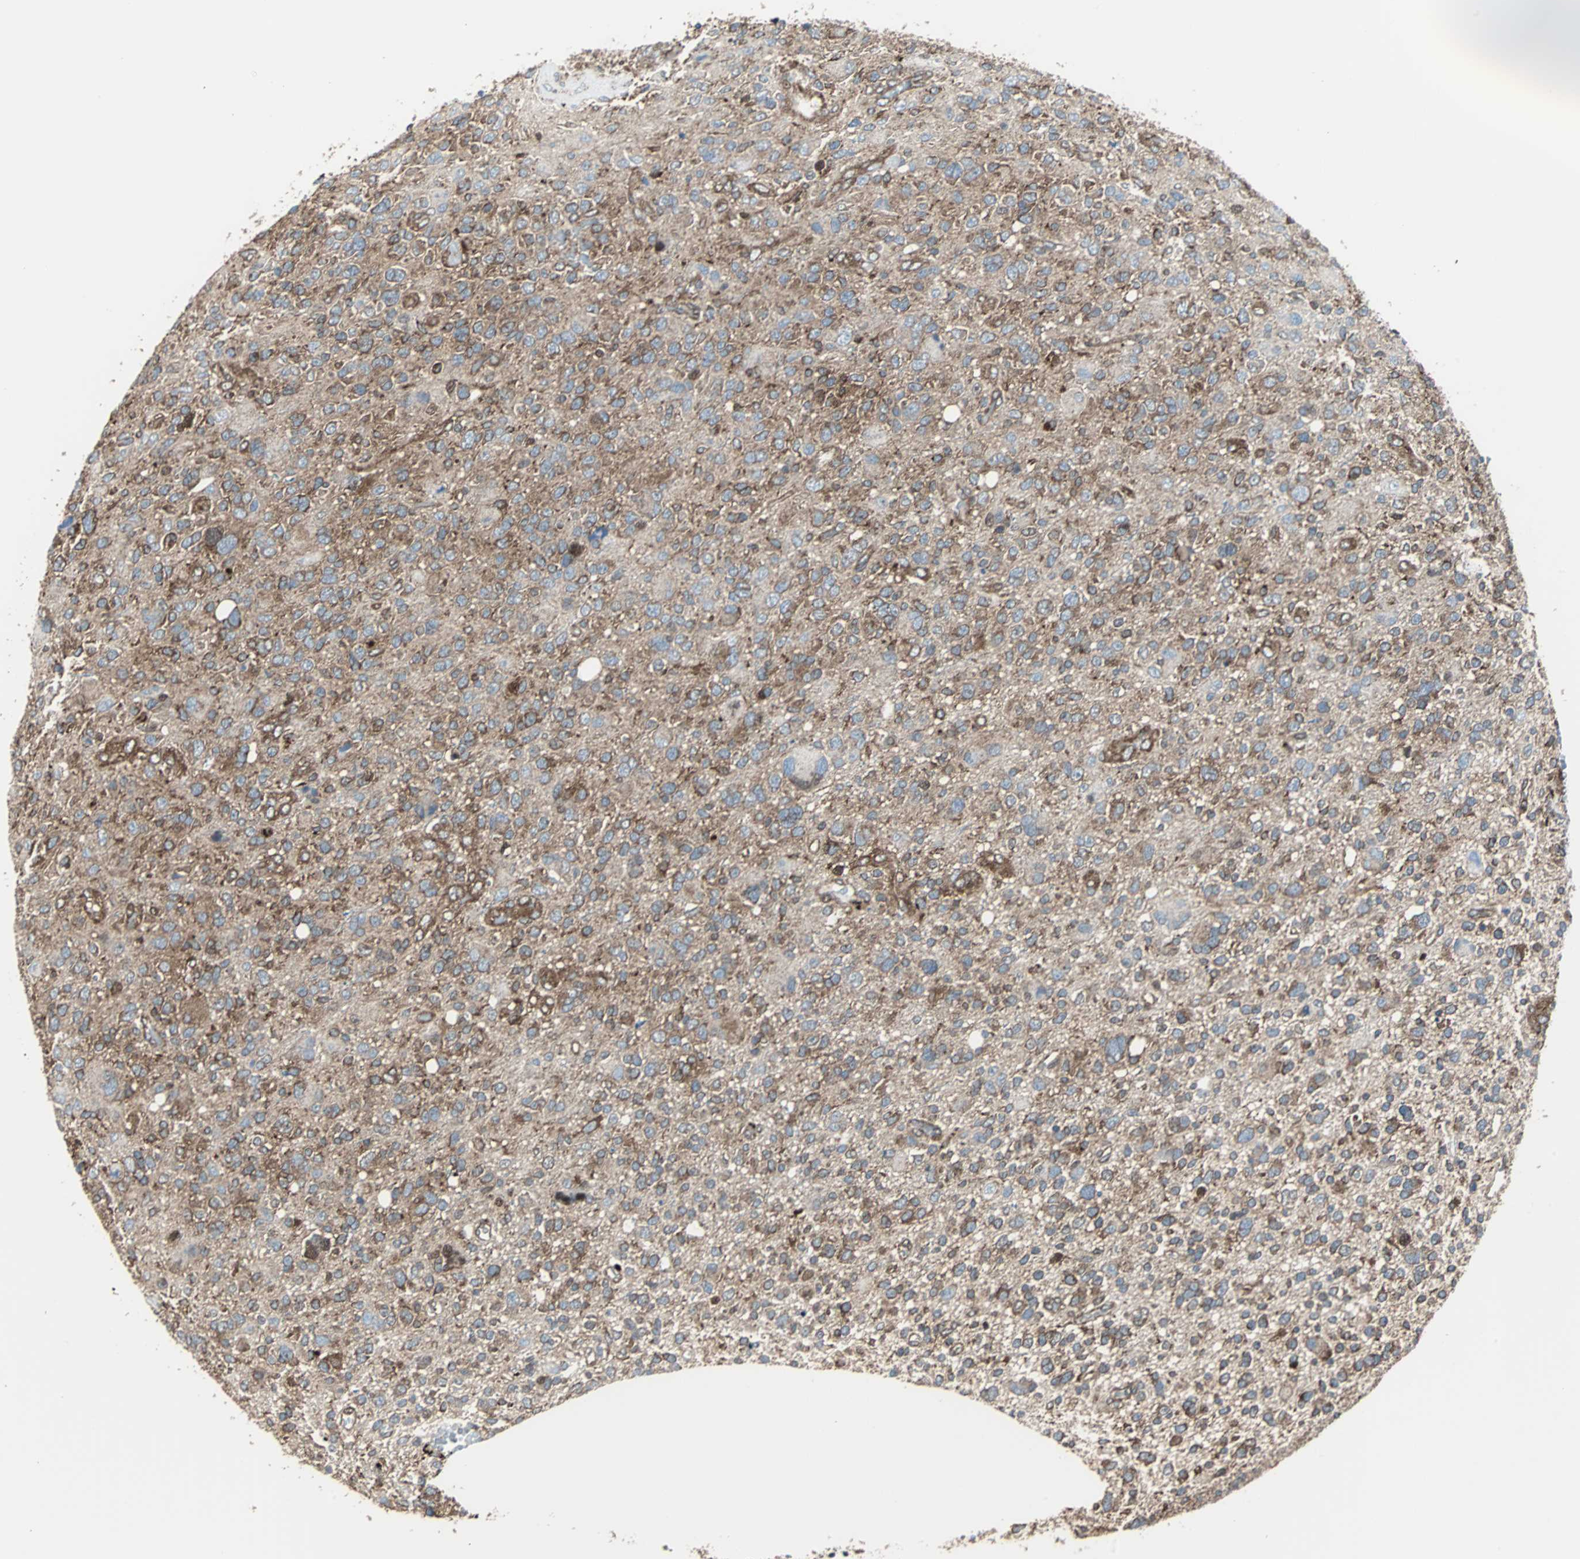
{"staining": {"intensity": "strong", "quantity": ">75%", "location": "cytoplasmic/membranous"}, "tissue": "glioma", "cell_type": "Tumor cells", "image_type": "cancer", "snomed": [{"axis": "morphology", "description": "Glioma, malignant, High grade"}, {"axis": "topography", "description": "Brain"}], "caption": "Immunohistochemistry histopathology image of neoplastic tissue: human glioma stained using immunohistochemistry displays high levels of strong protein expression localized specifically in the cytoplasmic/membranous of tumor cells, appearing as a cytoplasmic/membranous brown color.", "gene": "RELA", "patient": {"sex": "male", "age": 48}}